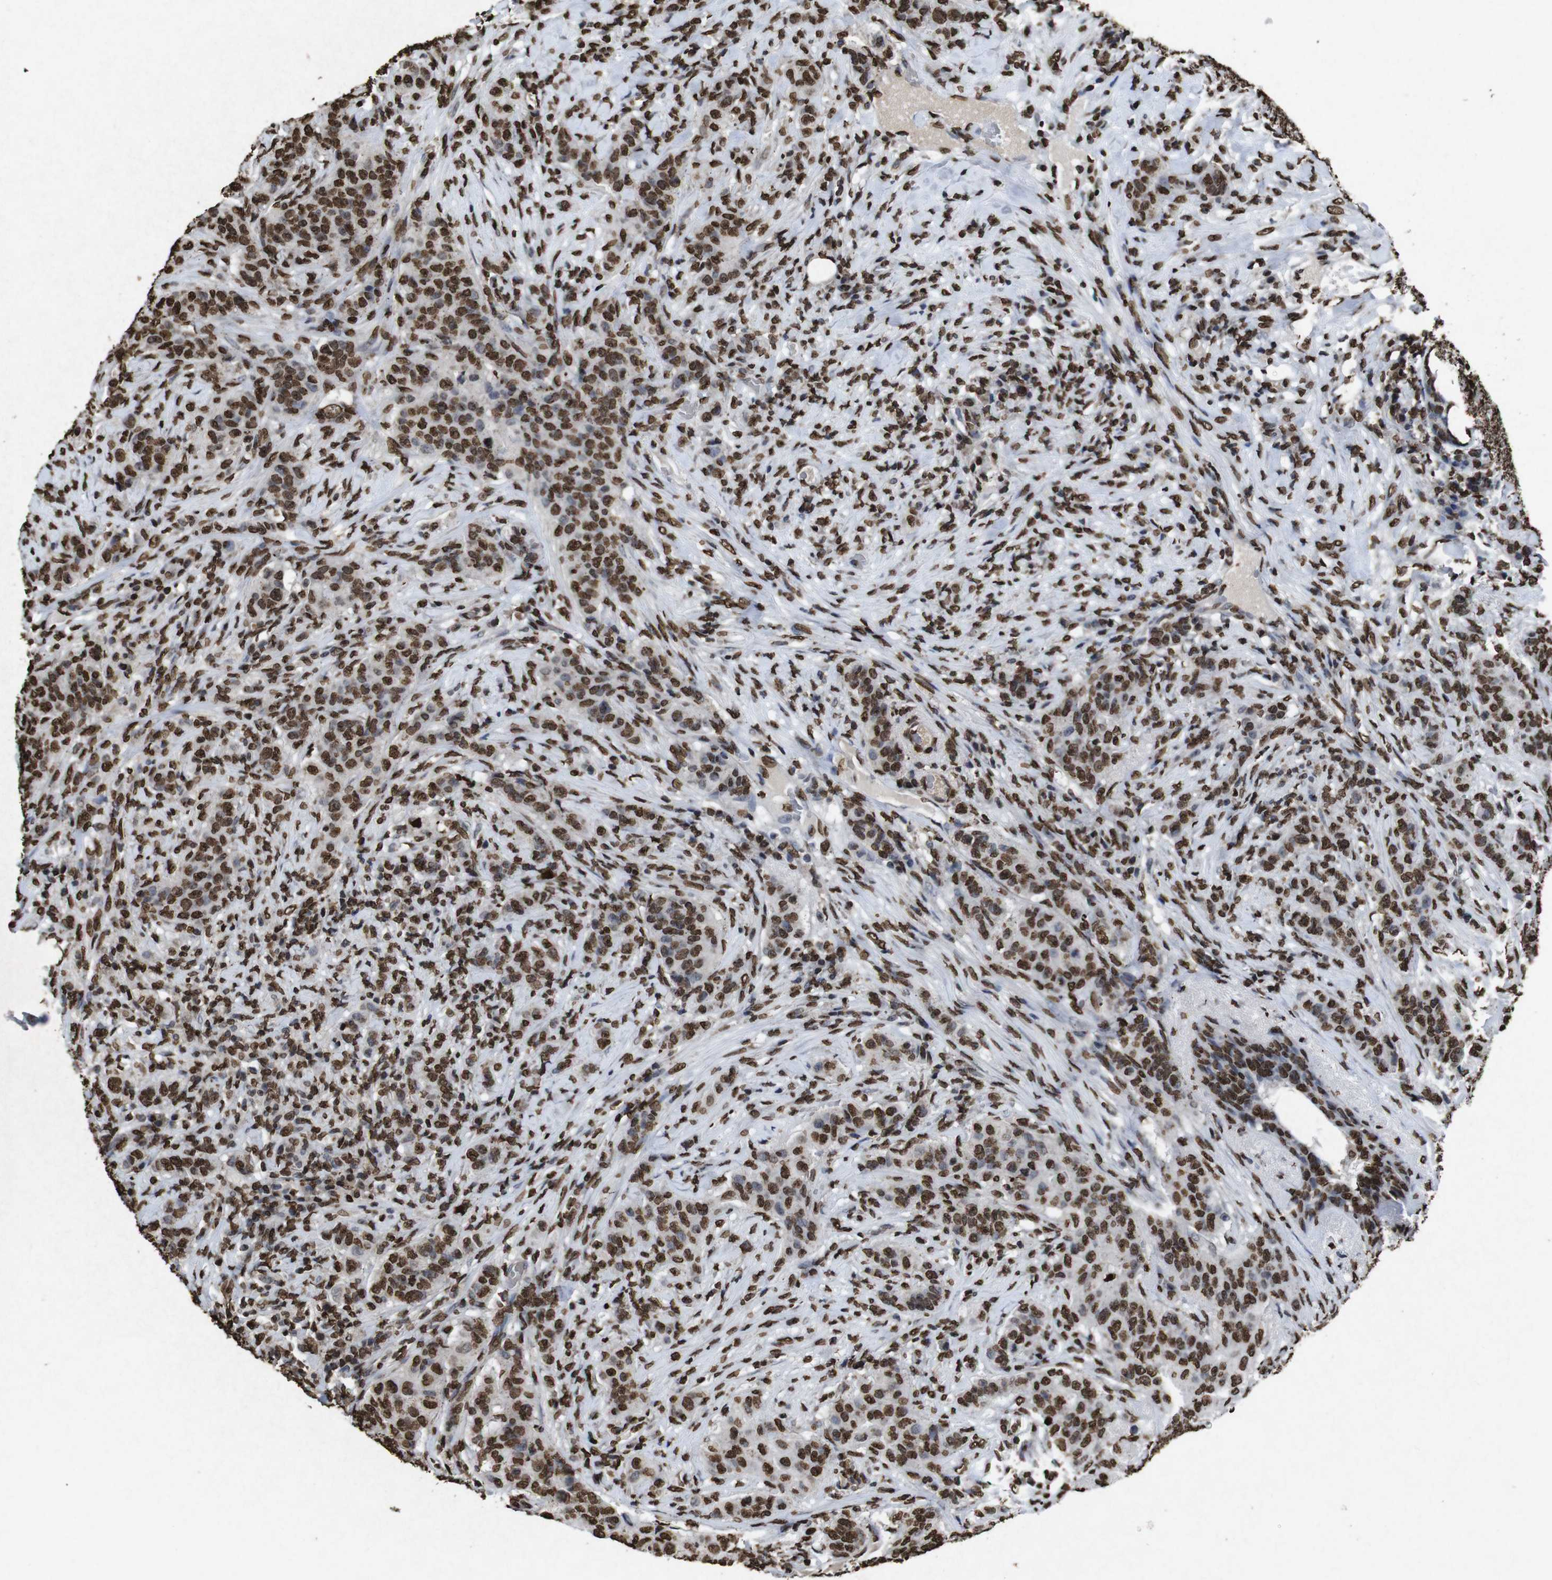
{"staining": {"intensity": "strong", "quantity": ">75%", "location": "nuclear"}, "tissue": "breast cancer", "cell_type": "Tumor cells", "image_type": "cancer", "snomed": [{"axis": "morphology", "description": "Normal tissue, NOS"}, {"axis": "morphology", "description": "Duct carcinoma"}, {"axis": "topography", "description": "Breast"}], "caption": "An image of human invasive ductal carcinoma (breast) stained for a protein displays strong nuclear brown staining in tumor cells.", "gene": "MDM2", "patient": {"sex": "female", "age": 40}}